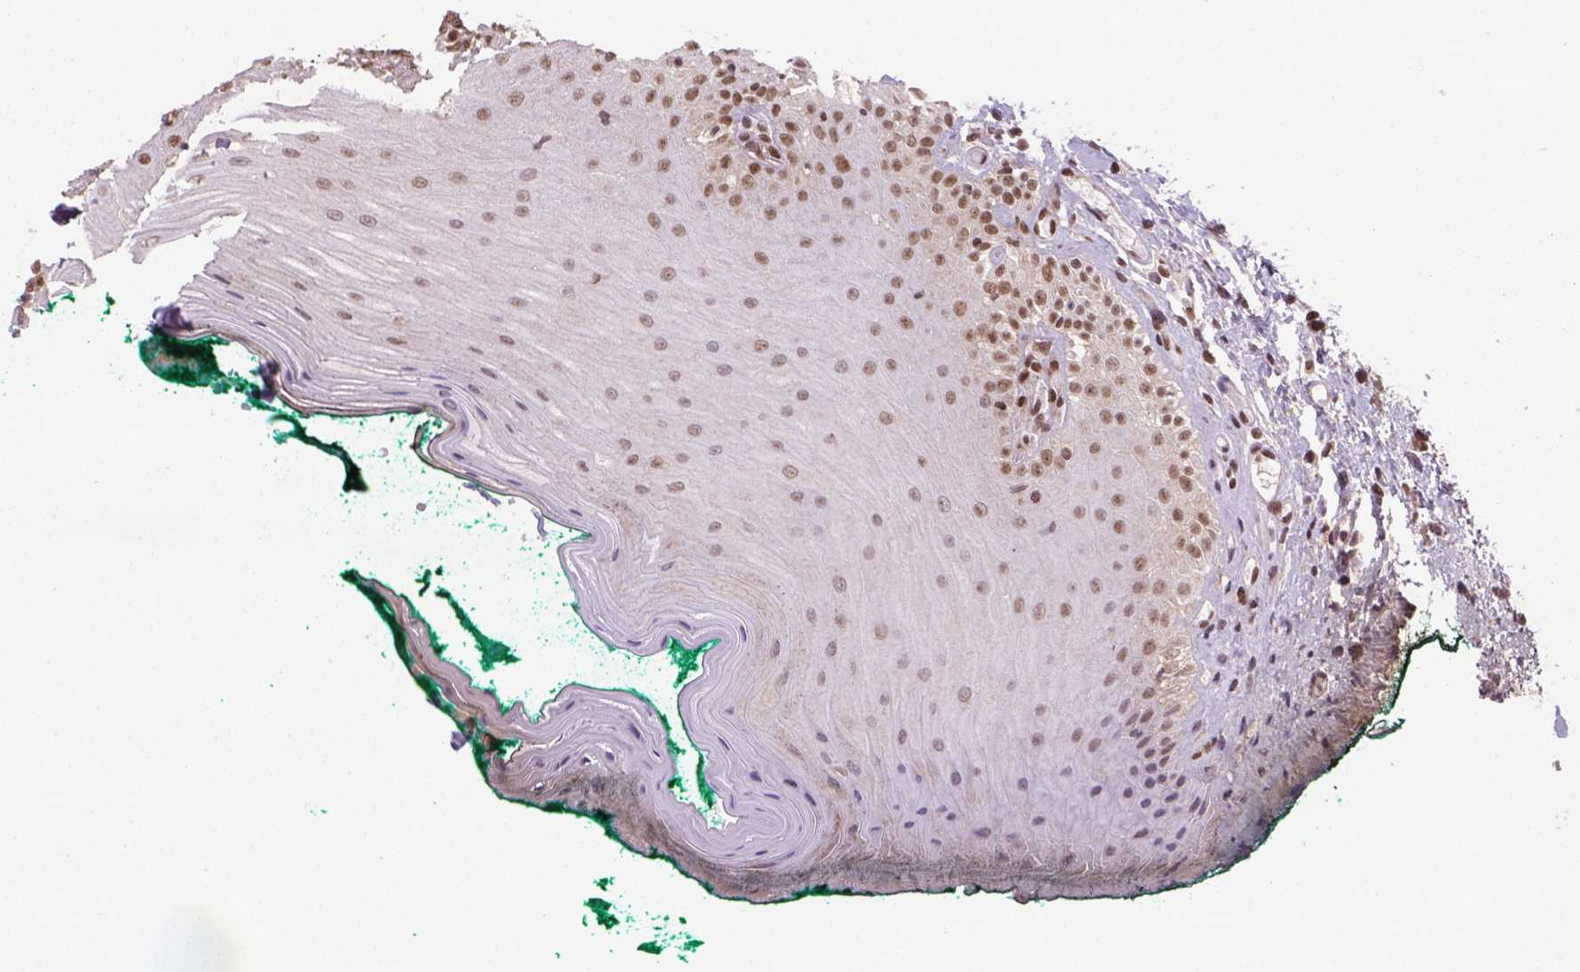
{"staining": {"intensity": "moderate", "quantity": "25%-75%", "location": "nuclear"}, "tissue": "oral mucosa", "cell_type": "Squamous epithelial cells", "image_type": "normal", "snomed": [{"axis": "morphology", "description": "Normal tissue, NOS"}, {"axis": "topography", "description": "Oral tissue"}], "caption": "Oral mucosa stained for a protein (brown) exhibits moderate nuclear positive positivity in about 25%-75% of squamous epithelial cells.", "gene": "MGMT", "patient": {"sex": "female", "age": 83}}